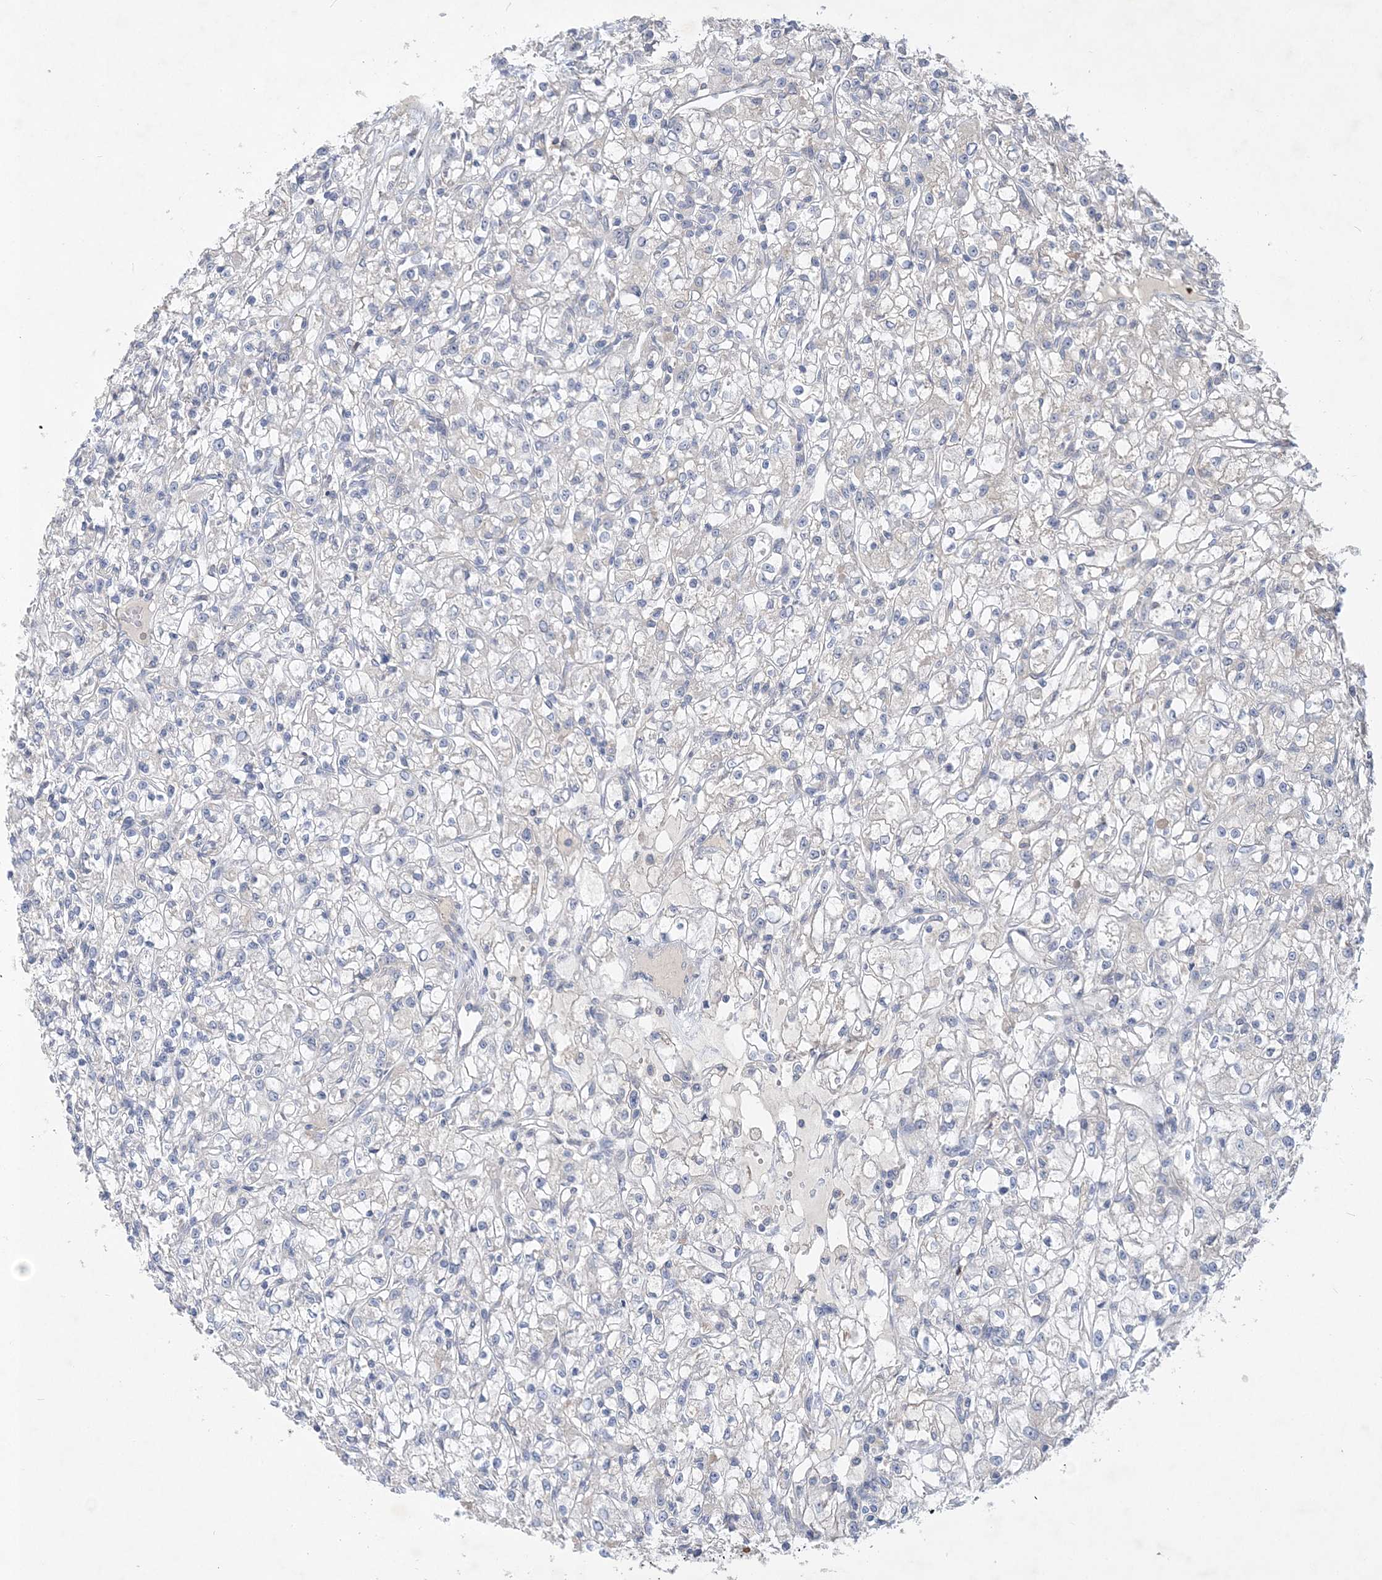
{"staining": {"intensity": "negative", "quantity": "none", "location": "none"}, "tissue": "renal cancer", "cell_type": "Tumor cells", "image_type": "cancer", "snomed": [{"axis": "morphology", "description": "Adenocarcinoma, NOS"}, {"axis": "topography", "description": "Kidney"}], "caption": "Protein analysis of adenocarcinoma (renal) demonstrates no significant staining in tumor cells. The staining was performed using DAB (3,3'-diaminobenzidine) to visualize the protein expression in brown, while the nuclei were stained in blue with hematoxylin (Magnification: 20x).", "gene": "ANKRD35", "patient": {"sex": "female", "age": 59}}